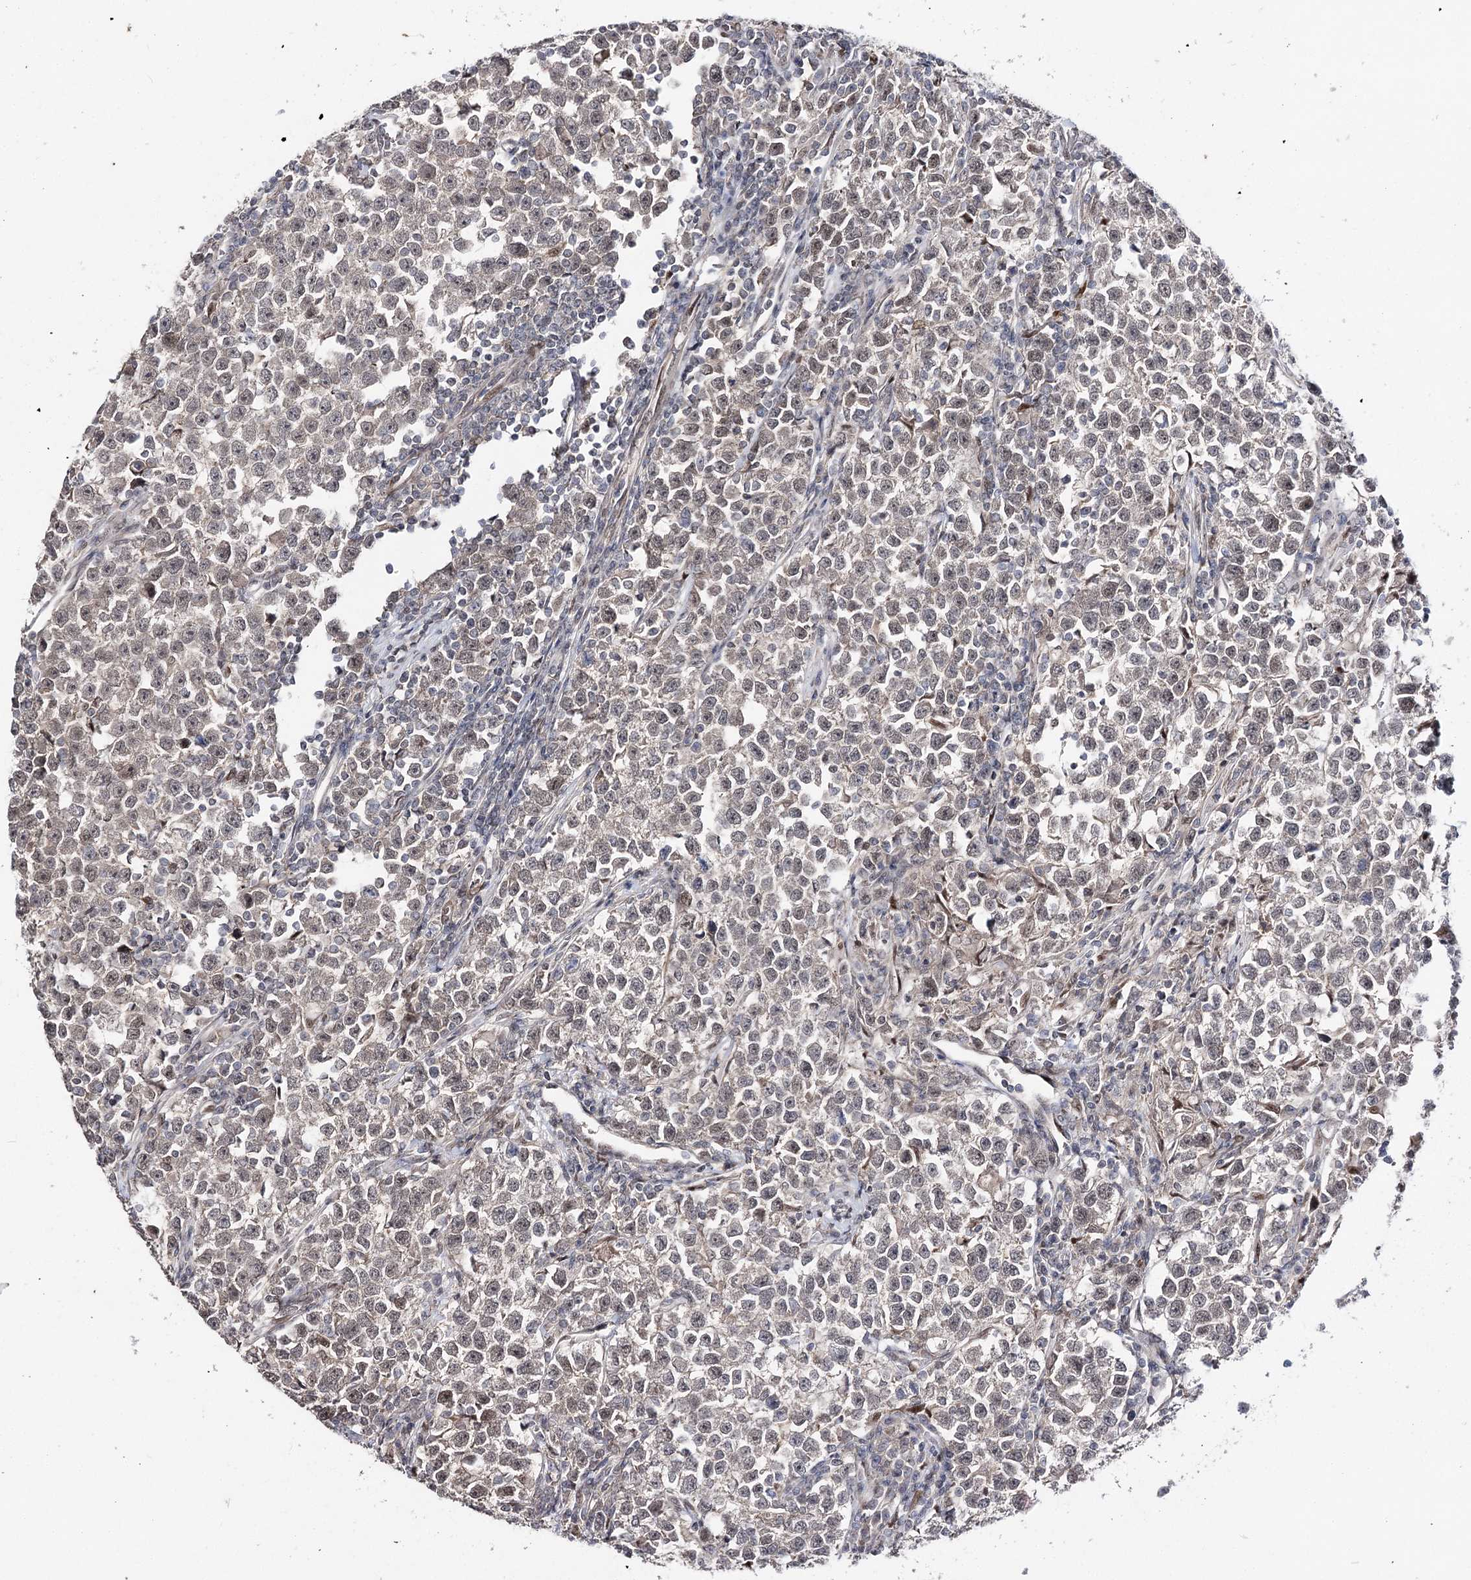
{"staining": {"intensity": "weak", "quantity": "<25%", "location": "nuclear"}, "tissue": "testis cancer", "cell_type": "Tumor cells", "image_type": "cancer", "snomed": [{"axis": "morphology", "description": "Normal tissue, NOS"}, {"axis": "morphology", "description": "Seminoma, NOS"}, {"axis": "topography", "description": "Testis"}], "caption": "High magnification brightfield microscopy of testis cancer (seminoma) stained with DAB (3,3'-diaminobenzidine) (brown) and counterstained with hematoxylin (blue): tumor cells show no significant staining.", "gene": "HSD11B2", "patient": {"sex": "male", "age": 43}}